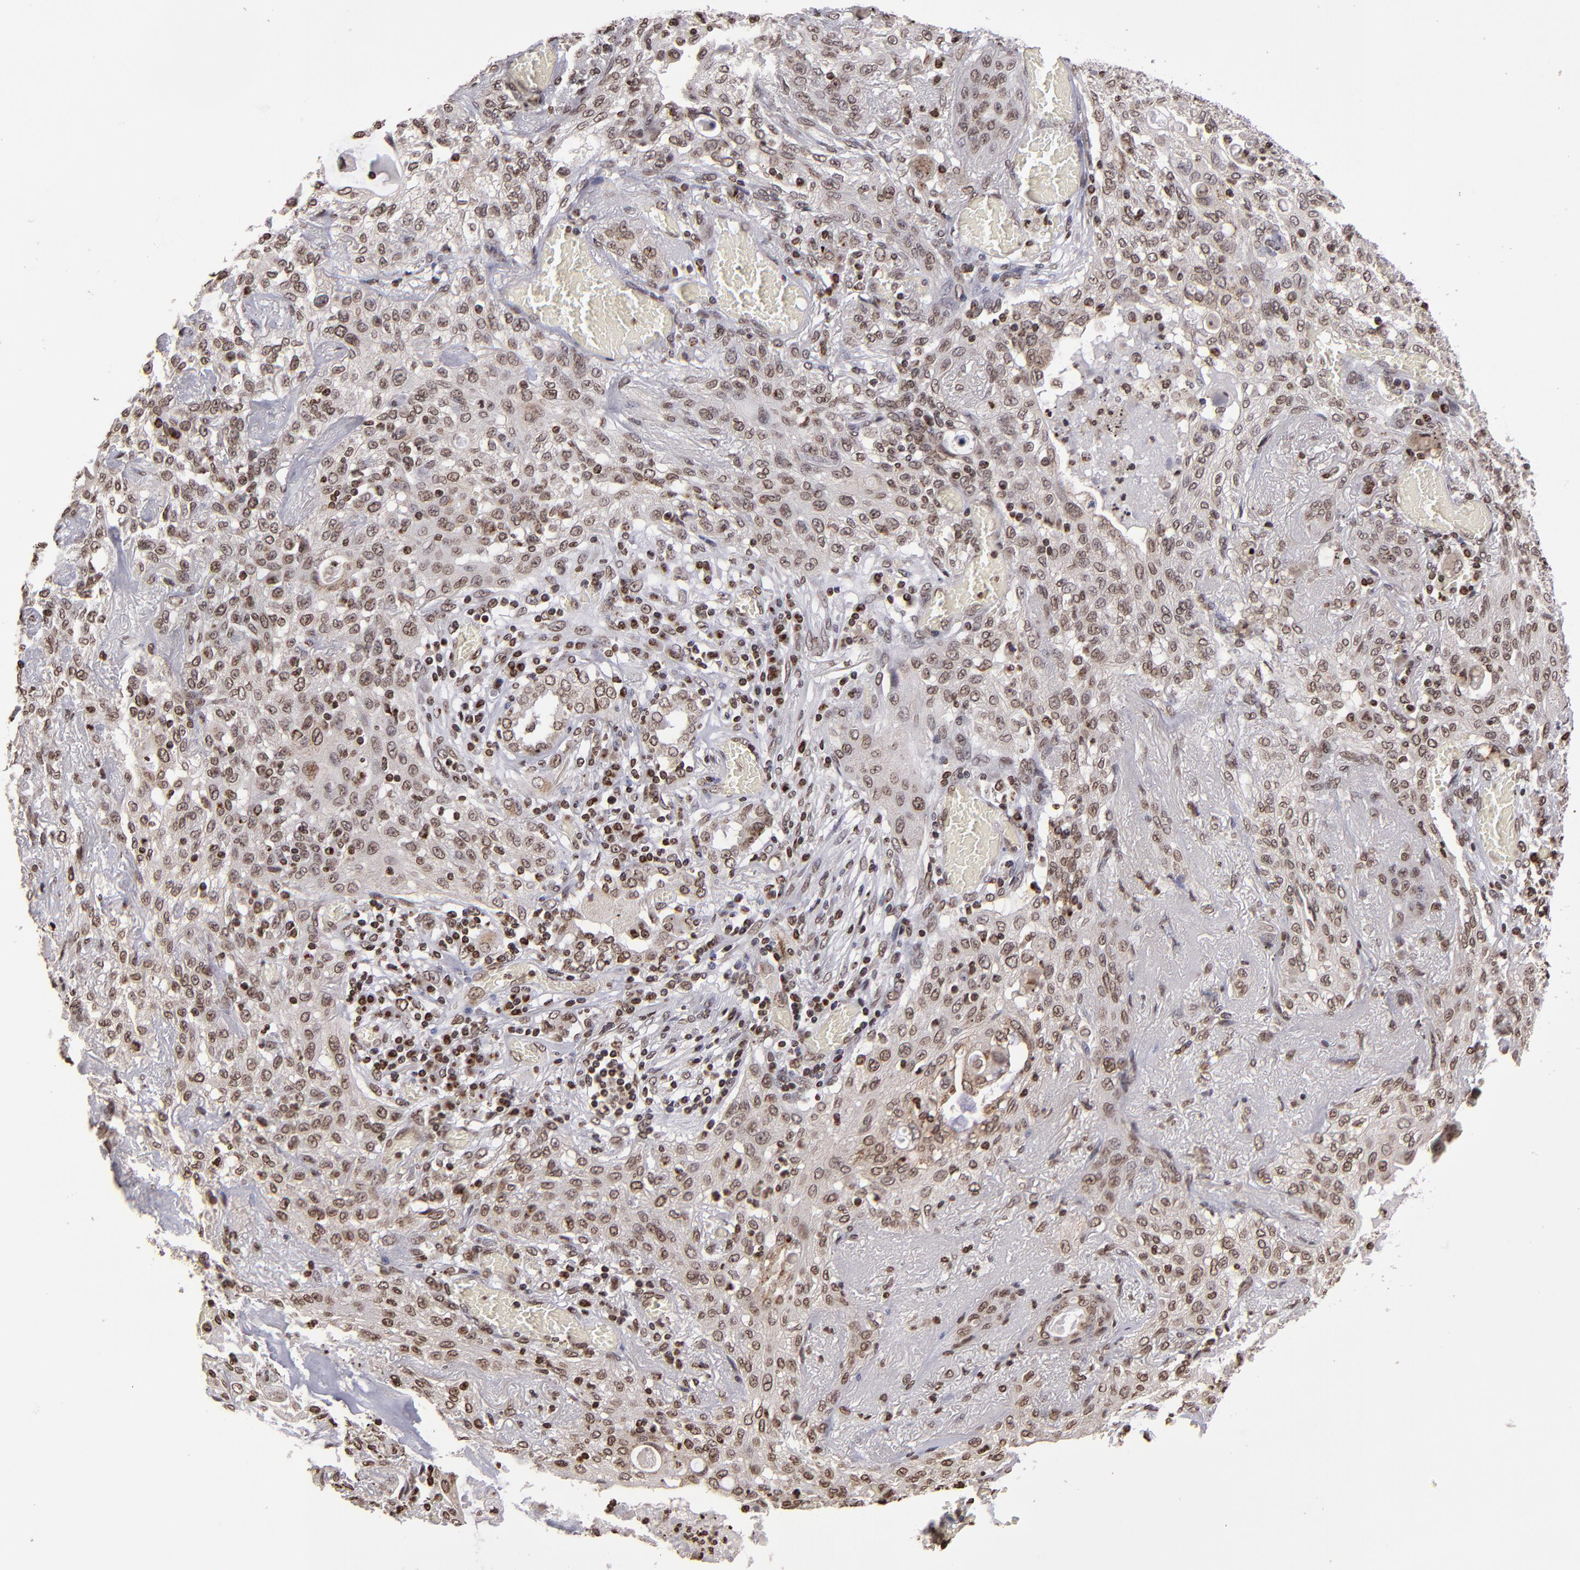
{"staining": {"intensity": "moderate", "quantity": ">75%", "location": "cytoplasmic/membranous,nuclear"}, "tissue": "lung cancer", "cell_type": "Tumor cells", "image_type": "cancer", "snomed": [{"axis": "morphology", "description": "Squamous cell carcinoma, NOS"}, {"axis": "topography", "description": "Lung"}], "caption": "Lung cancer stained with a protein marker reveals moderate staining in tumor cells.", "gene": "CSDC2", "patient": {"sex": "female", "age": 47}}